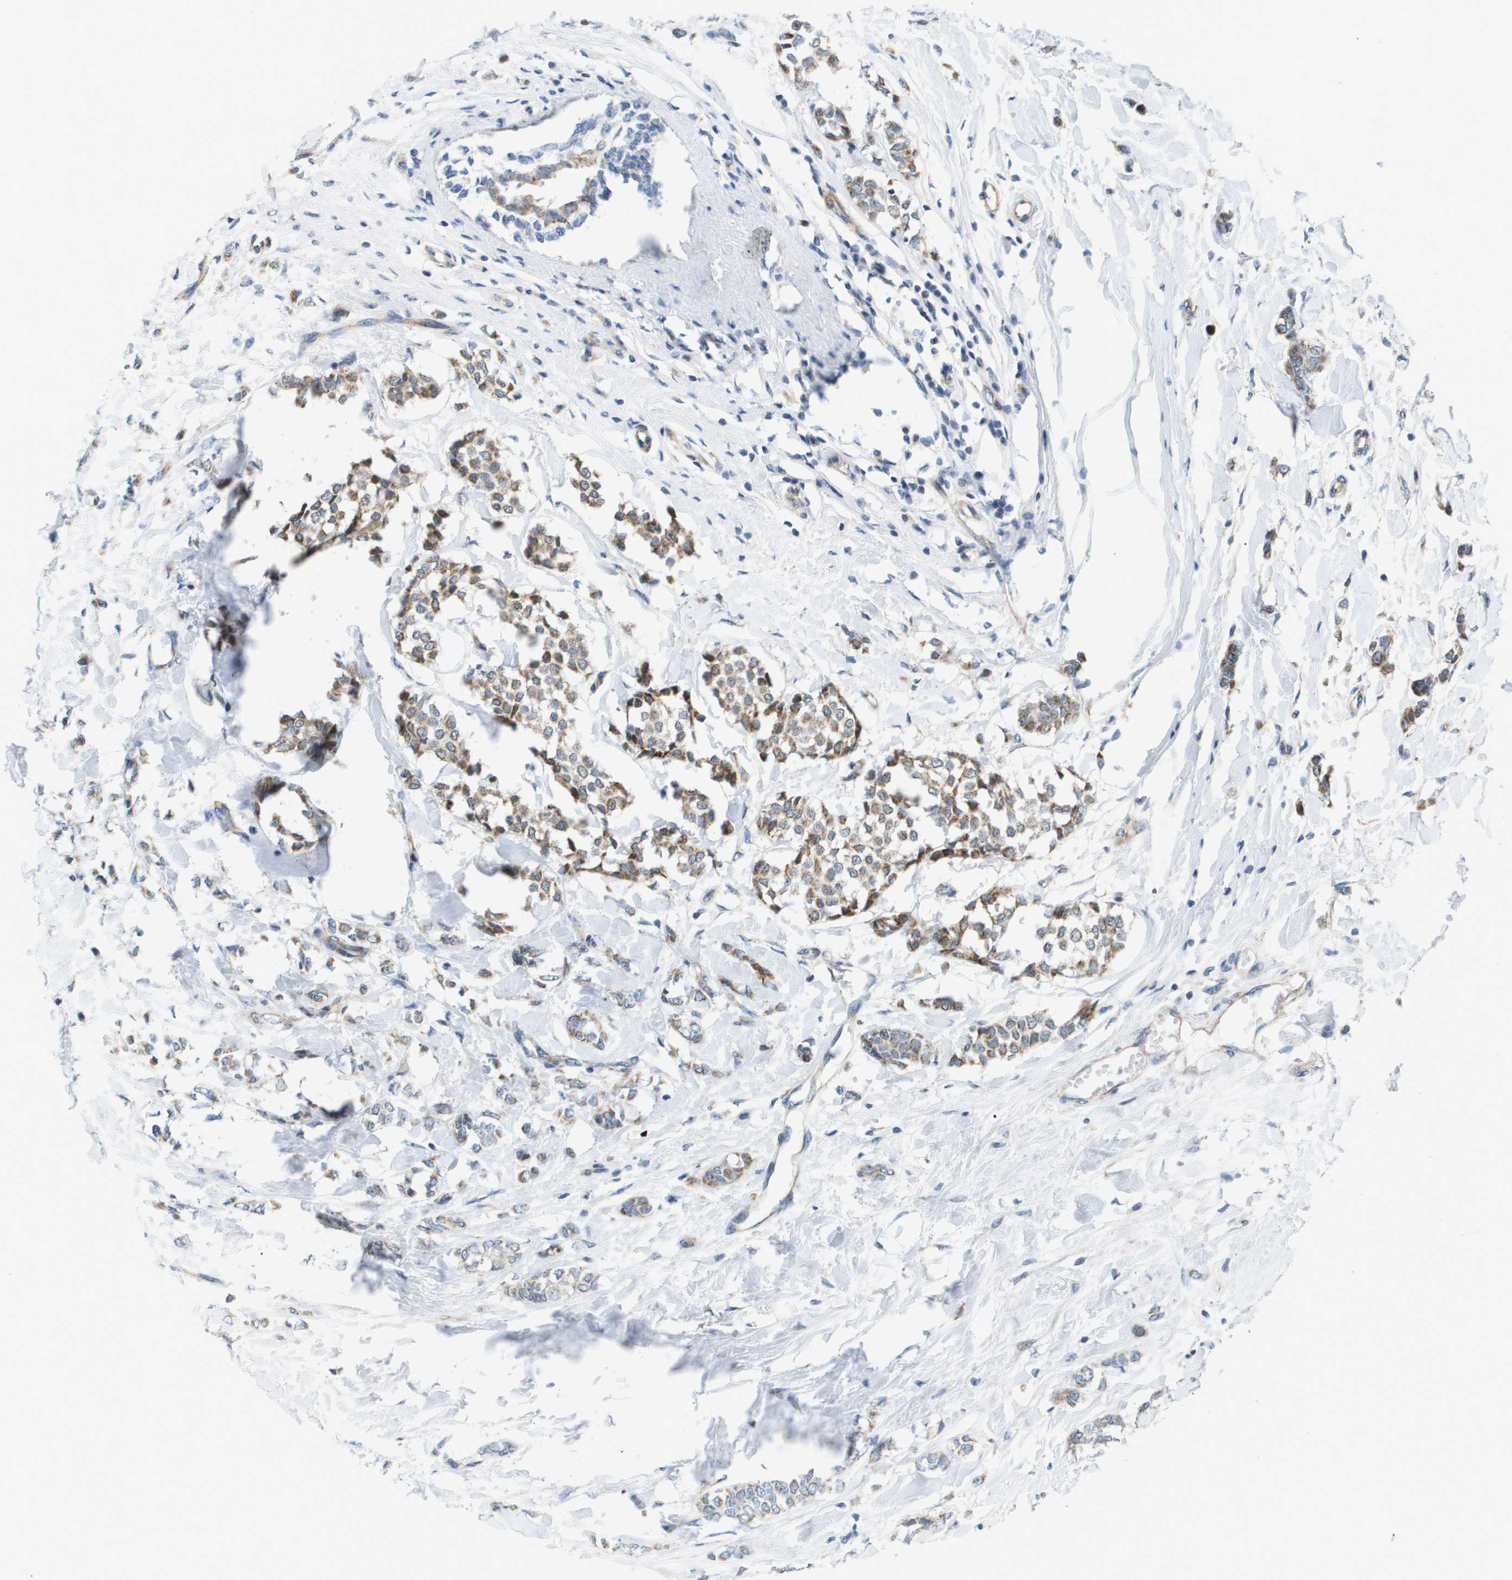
{"staining": {"intensity": "moderate", "quantity": "25%-75%", "location": "cytoplasmic/membranous"}, "tissue": "breast cancer", "cell_type": "Tumor cells", "image_type": "cancer", "snomed": [{"axis": "morphology", "description": "Lobular carcinoma, in situ"}, {"axis": "morphology", "description": "Lobular carcinoma"}, {"axis": "topography", "description": "Breast"}], "caption": "Protein staining displays moderate cytoplasmic/membranous staining in about 25%-75% of tumor cells in breast cancer.", "gene": "KRT23", "patient": {"sex": "female", "age": 41}}